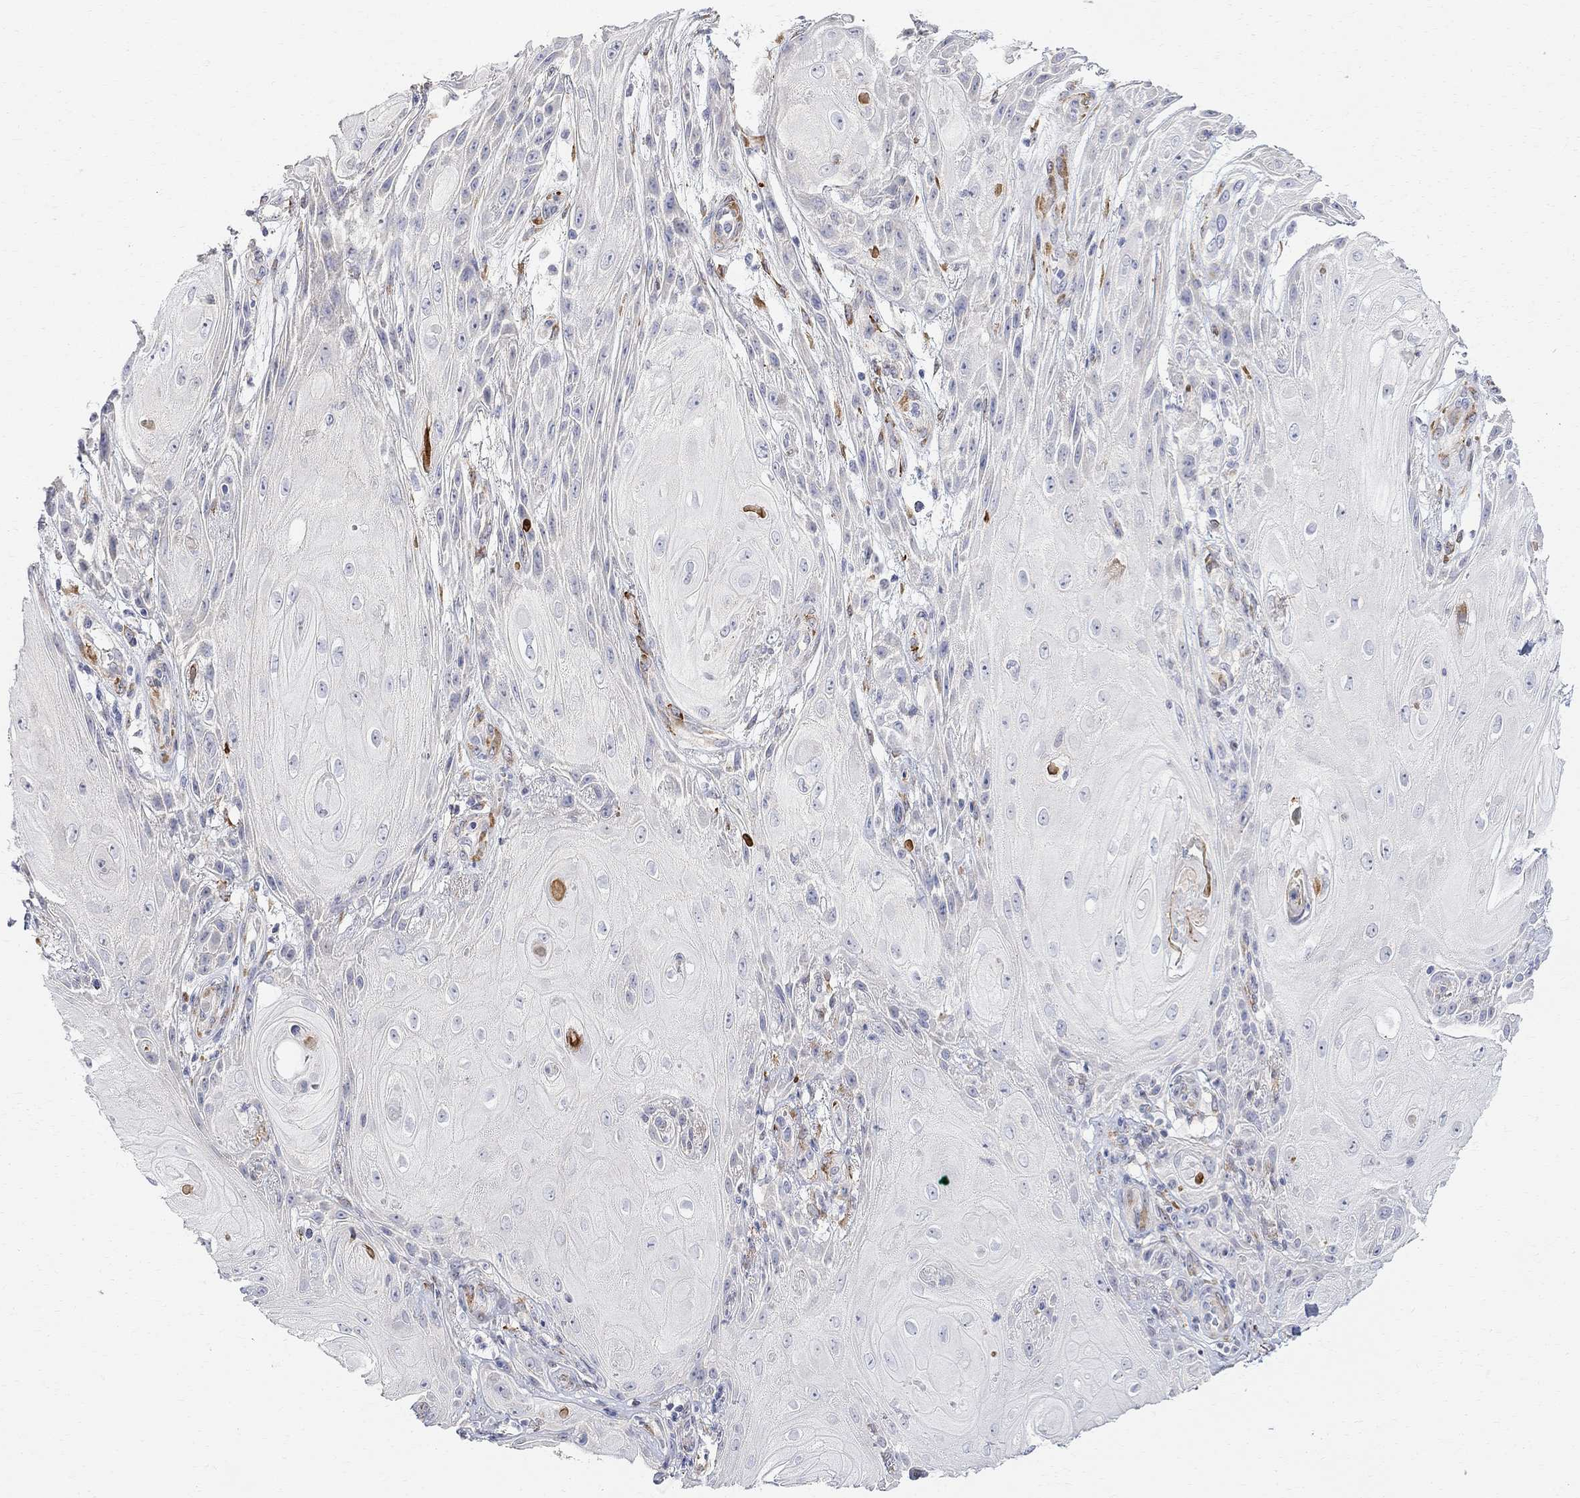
{"staining": {"intensity": "negative", "quantity": "none", "location": "none"}, "tissue": "skin cancer", "cell_type": "Tumor cells", "image_type": "cancer", "snomed": [{"axis": "morphology", "description": "Squamous cell carcinoma, NOS"}, {"axis": "topography", "description": "Skin"}], "caption": "Skin cancer stained for a protein using IHC exhibits no expression tumor cells.", "gene": "FNDC5", "patient": {"sex": "male", "age": 62}}